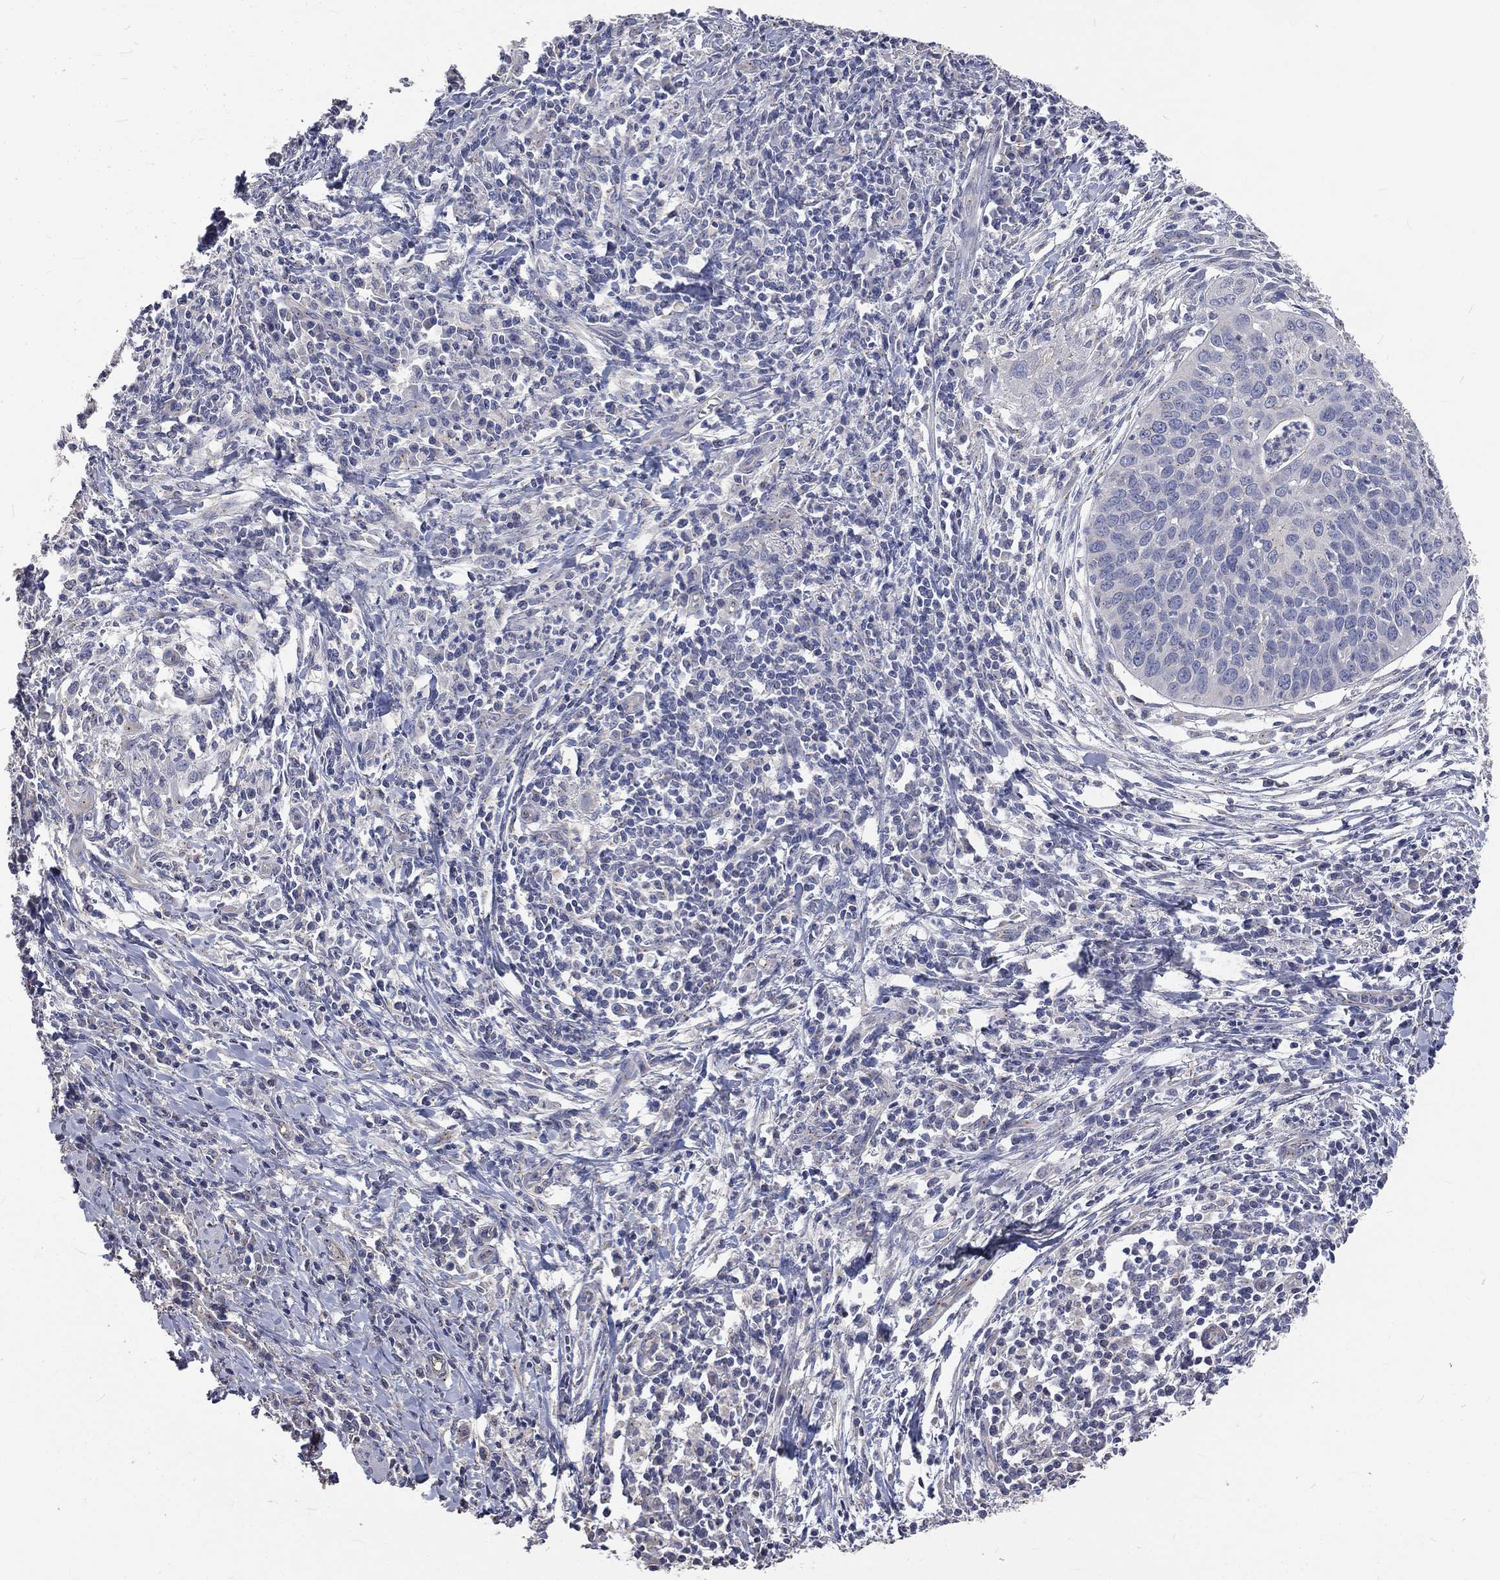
{"staining": {"intensity": "negative", "quantity": "none", "location": "none"}, "tissue": "cervical cancer", "cell_type": "Tumor cells", "image_type": "cancer", "snomed": [{"axis": "morphology", "description": "Squamous cell carcinoma, NOS"}, {"axis": "topography", "description": "Cervix"}], "caption": "Cervical cancer (squamous cell carcinoma) was stained to show a protein in brown. There is no significant staining in tumor cells.", "gene": "CROCC", "patient": {"sex": "female", "age": 26}}